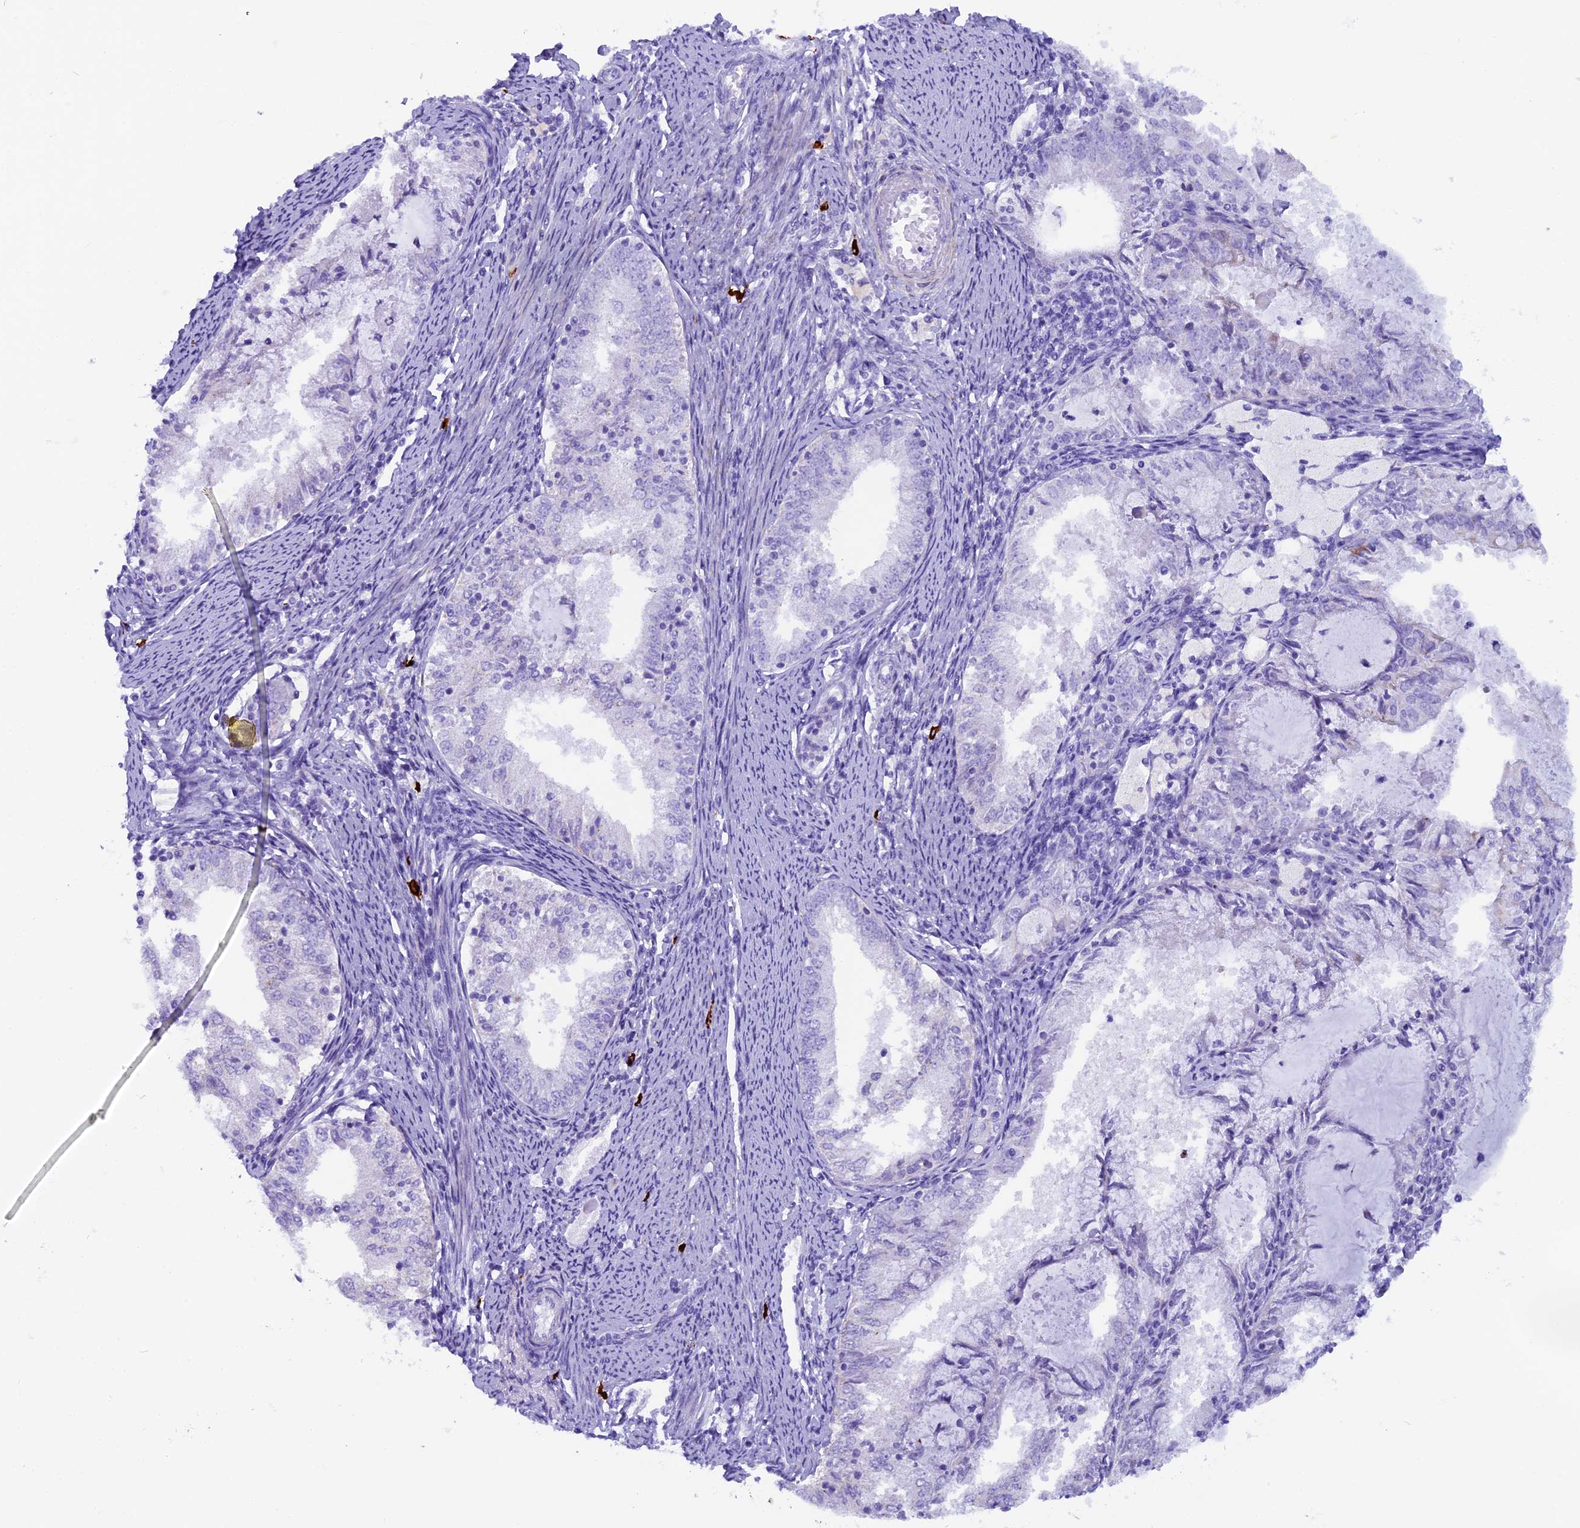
{"staining": {"intensity": "negative", "quantity": "none", "location": "none"}, "tissue": "endometrial cancer", "cell_type": "Tumor cells", "image_type": "cancer", "snomed": [{"axis": "morphology", "description": "Adenocarcinoma, NOS"}, {"axis": "topography", "description": "Endometrium"}], "caption": "Immunohistochemistry image of adenocarcinoma (endometrial) stained for a protein (brown), which shows no staining in tumor cells.", "gene": "RTTN", "patient": {"sex": "female", "age": 57}}